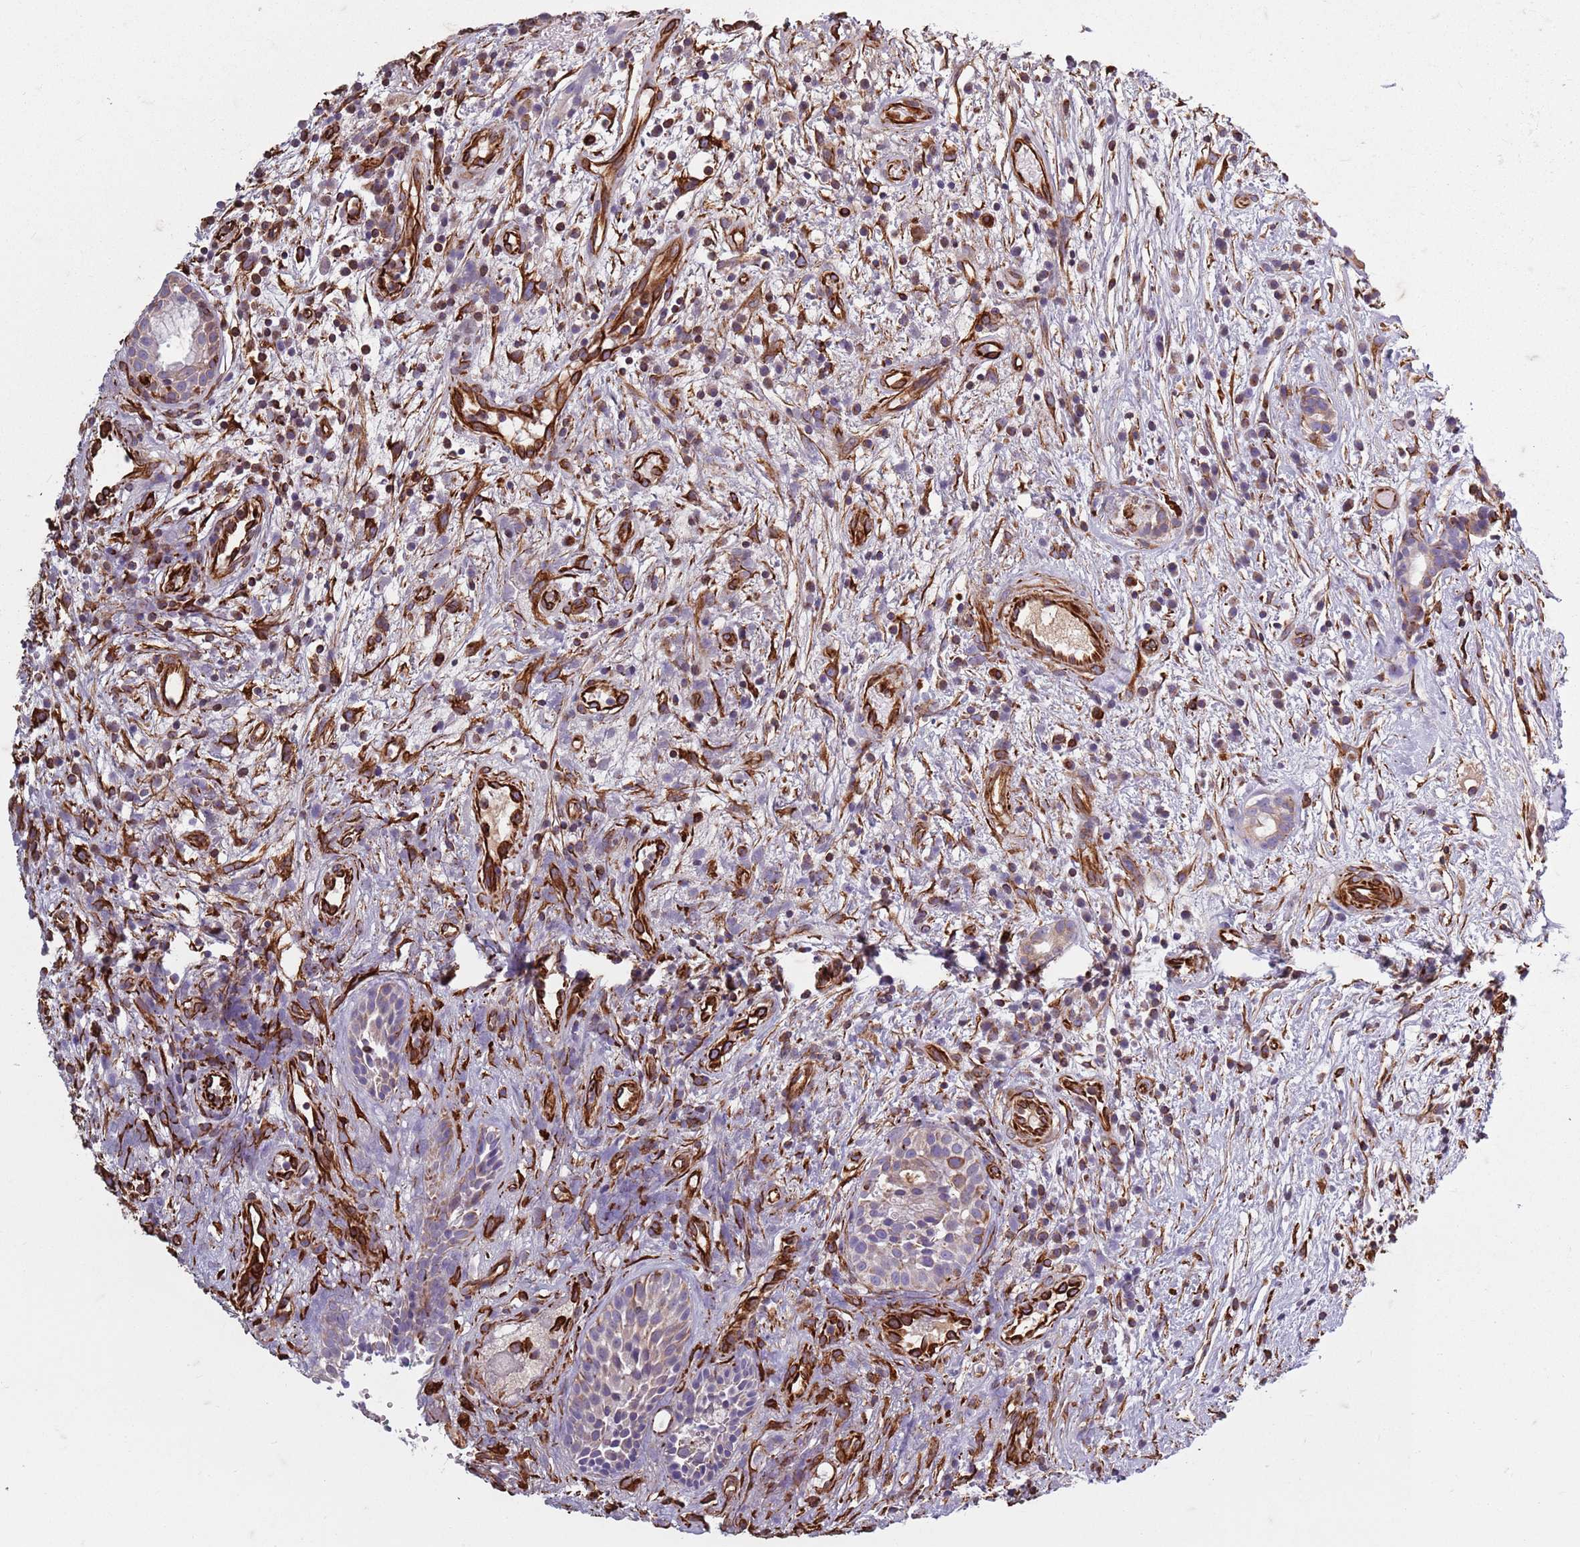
{"staining": {"intensity": "moderate", "quantity": "<25%", "location": "cytoplasmic/membranous"}, "tissue": "head and neck cancer", "cell_type": "Tumor cells", "image_type": "cancer", "snomed": [{"axis": "morphology", "description": "Adenocarcinoma, NOS"}, {"axis": "topography", "description": "Subcutis"}, {"axis": "topography", "description": "Head-Neck"}], "caption": "Immunohistochemistry (IHC) image of neoplastic tissue: head and neck adenocarcinoma stained using IHC exhibits low levels of moderate protein expression localized specifically in the cytoplasmic/membranous of tumor cells, appearing as a cytoplasmic/membranous brown color.", "gene": "TAS2R38", "patient": {"sex": "female", "age": 73}}